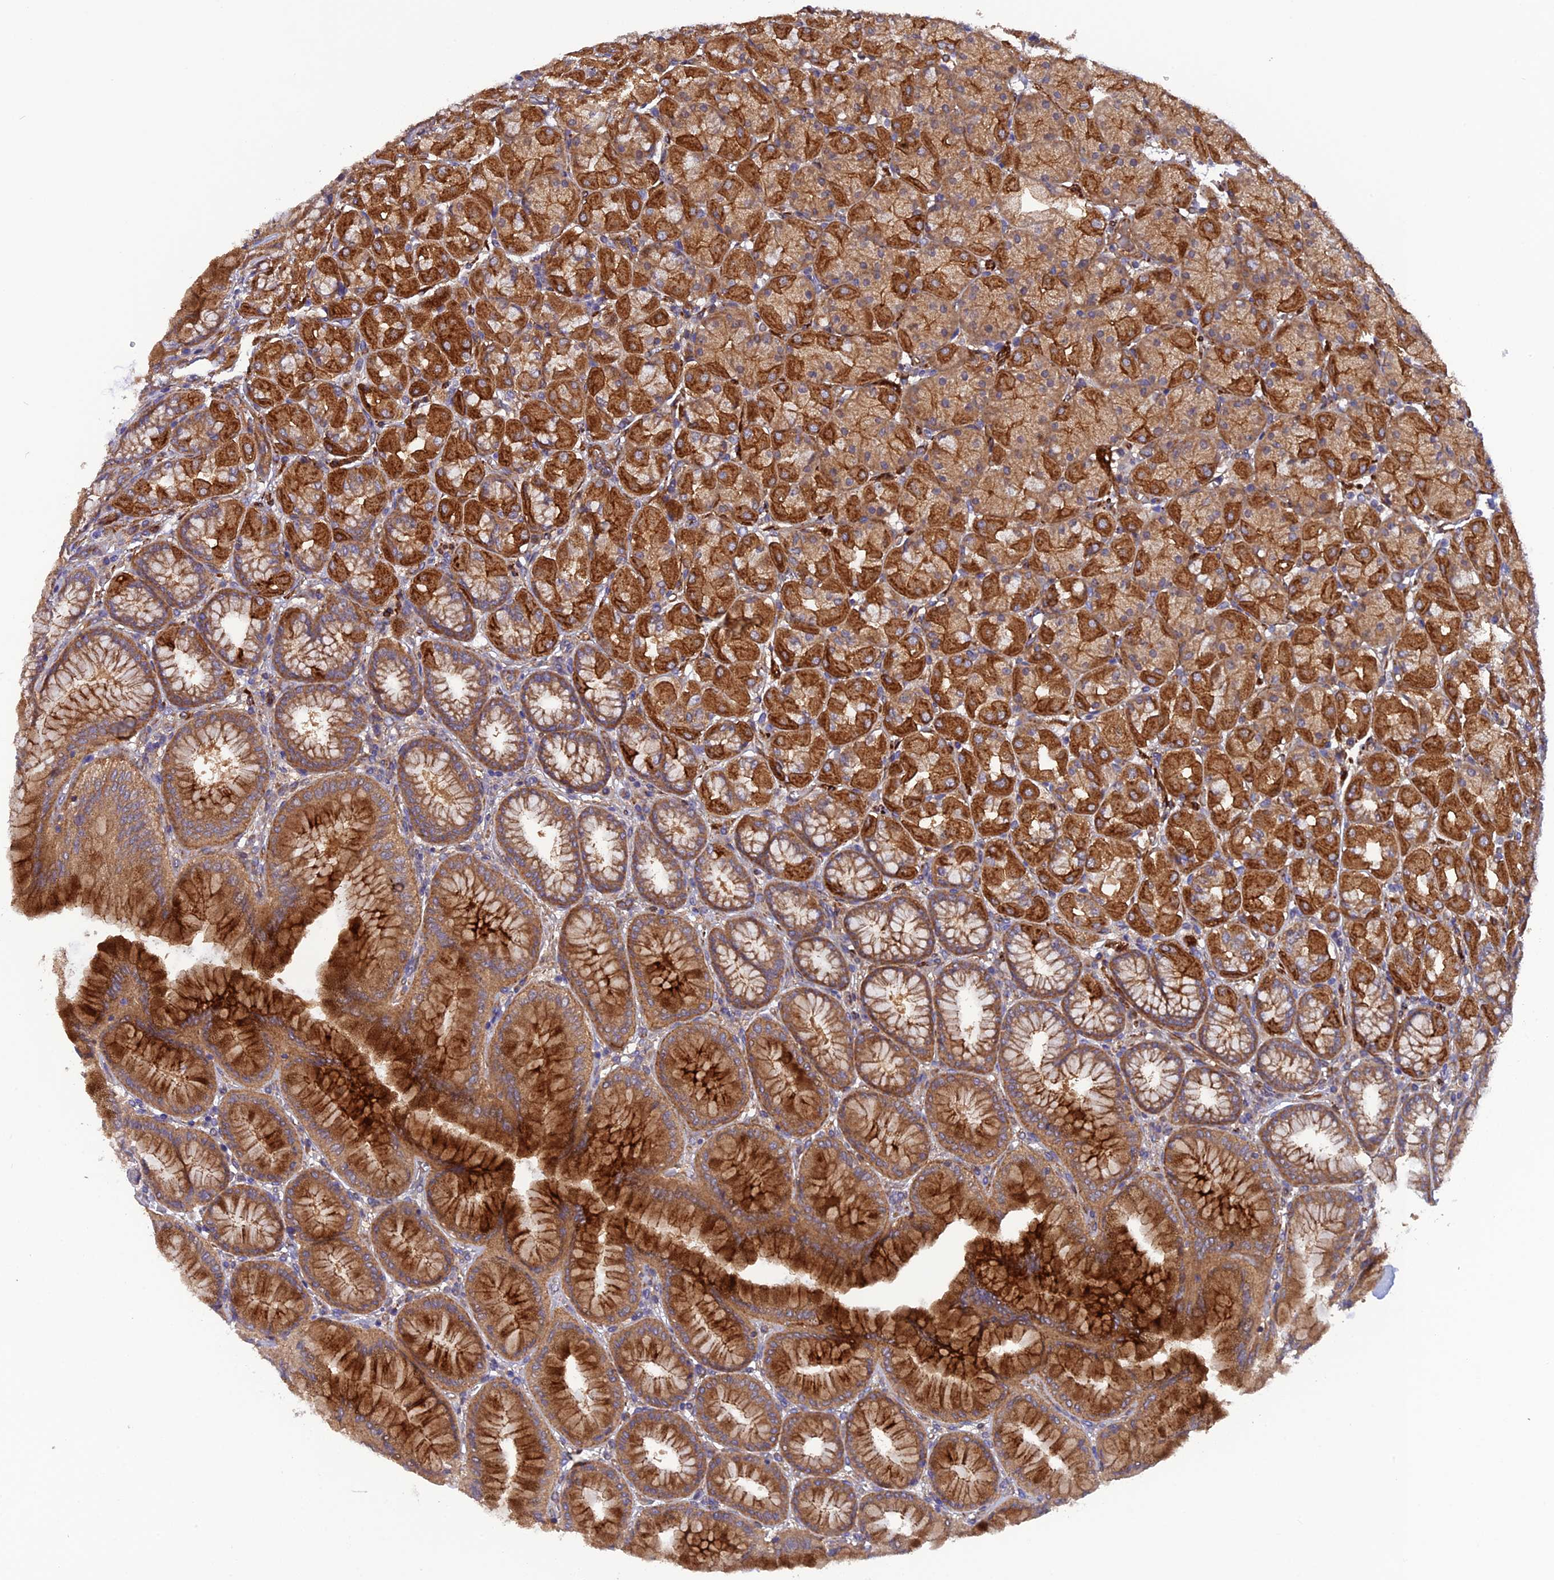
{"staining": {"intensity": "strong", "quantity": ">75%", "location": "cytoplasmic/membranous"}, "tissue": "stomach", "cell_type": "Glandular cells", "image_type": "normal", "snomed": [{"axis": "morphology", "description": "Normal tissue, NOS"}, {"axis": "topography", "description": "Stomach, upper"}], "caption": "Normal stomach was stained to show a protein in brown. There is high levels of strong cytoplasmic/membranous expression in about >75% of glandular cells.", "gene": "ADAMTS15", "patient": {"sex": "female", "age": 56}}